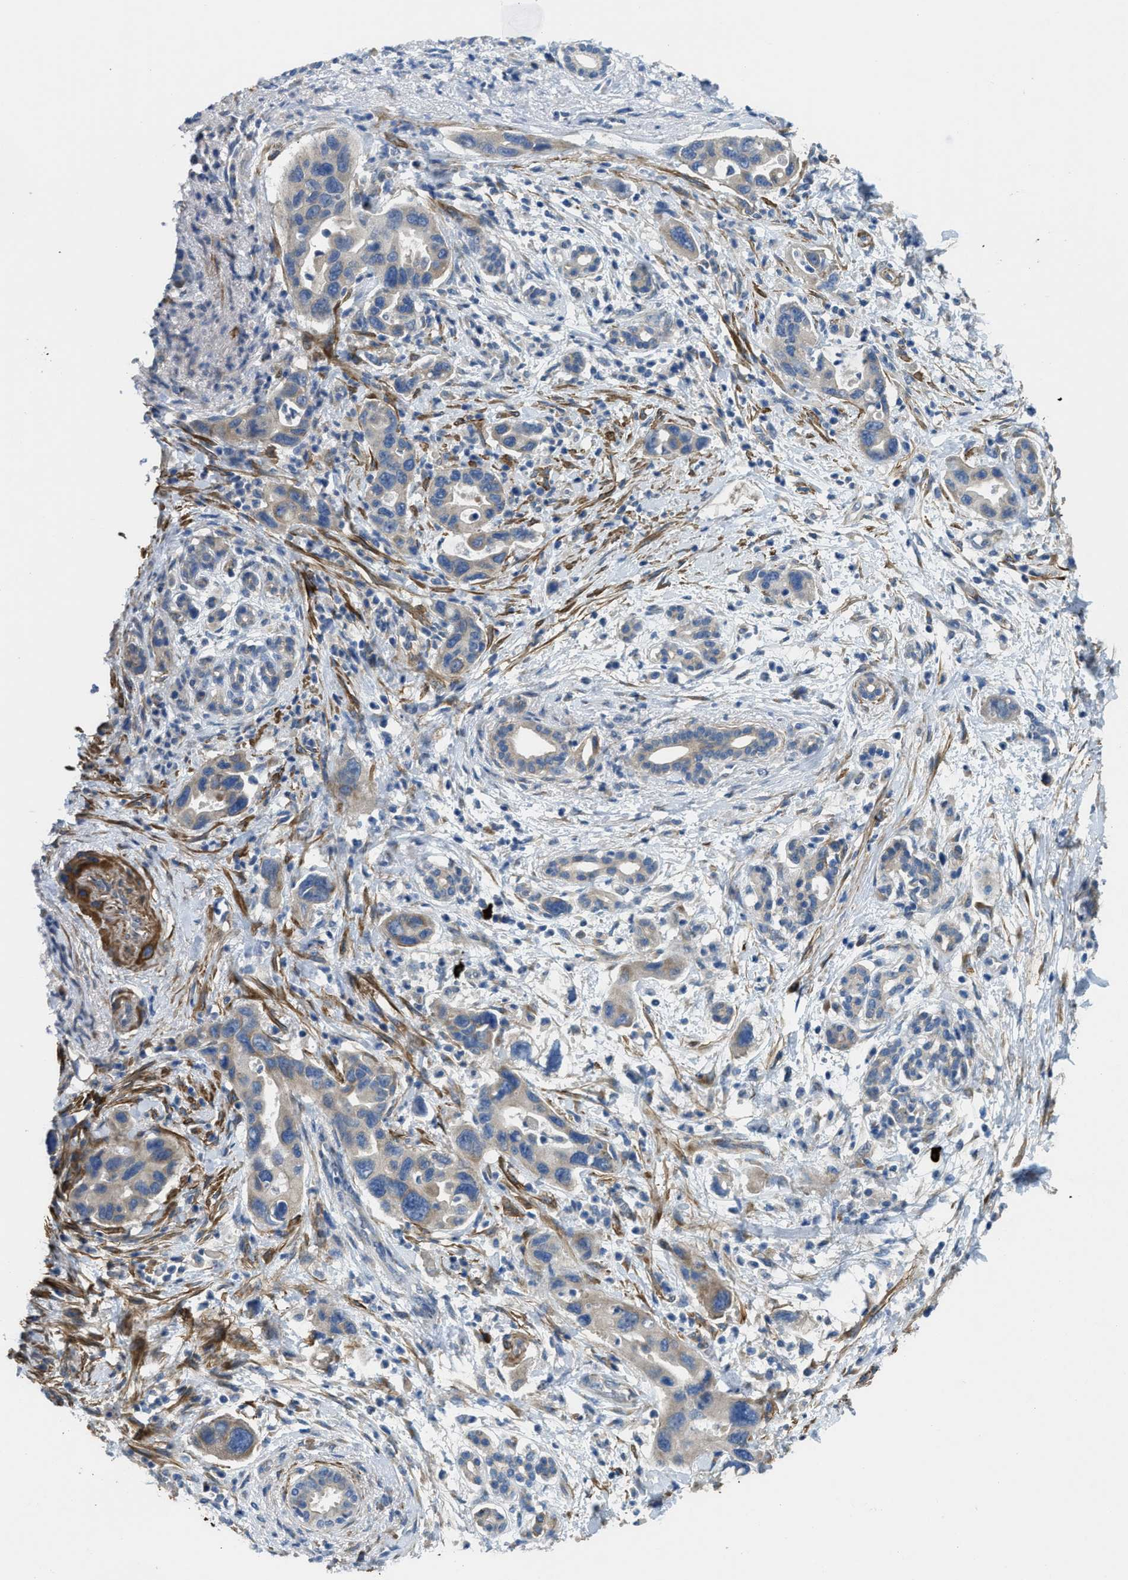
{"staining": {"intensity": "moderate", "quantity": "<25%", "location": "cytoplasmic/membranous"}, "tissue": "pancreatic cancer", "cell_type": "Tumor cells", "image_type": "cancer", "snomed": [{"axis": "morphology", "description": "Normal tissue, NOS"}, {"axis": "morphology", "description": "Adenocarcinoma, NOS"}, {"axis": "topography", "description": "Pancreas"}], "caption": "Brown immunohistochemical staining in human pancreatic cancer (adenocarcinoma) displays moderate cytoplasmic/membranous expression in about <25% of tumor cells.", "gene": "BMPR1A", "patient": {"sex": "female", "age": 71}}